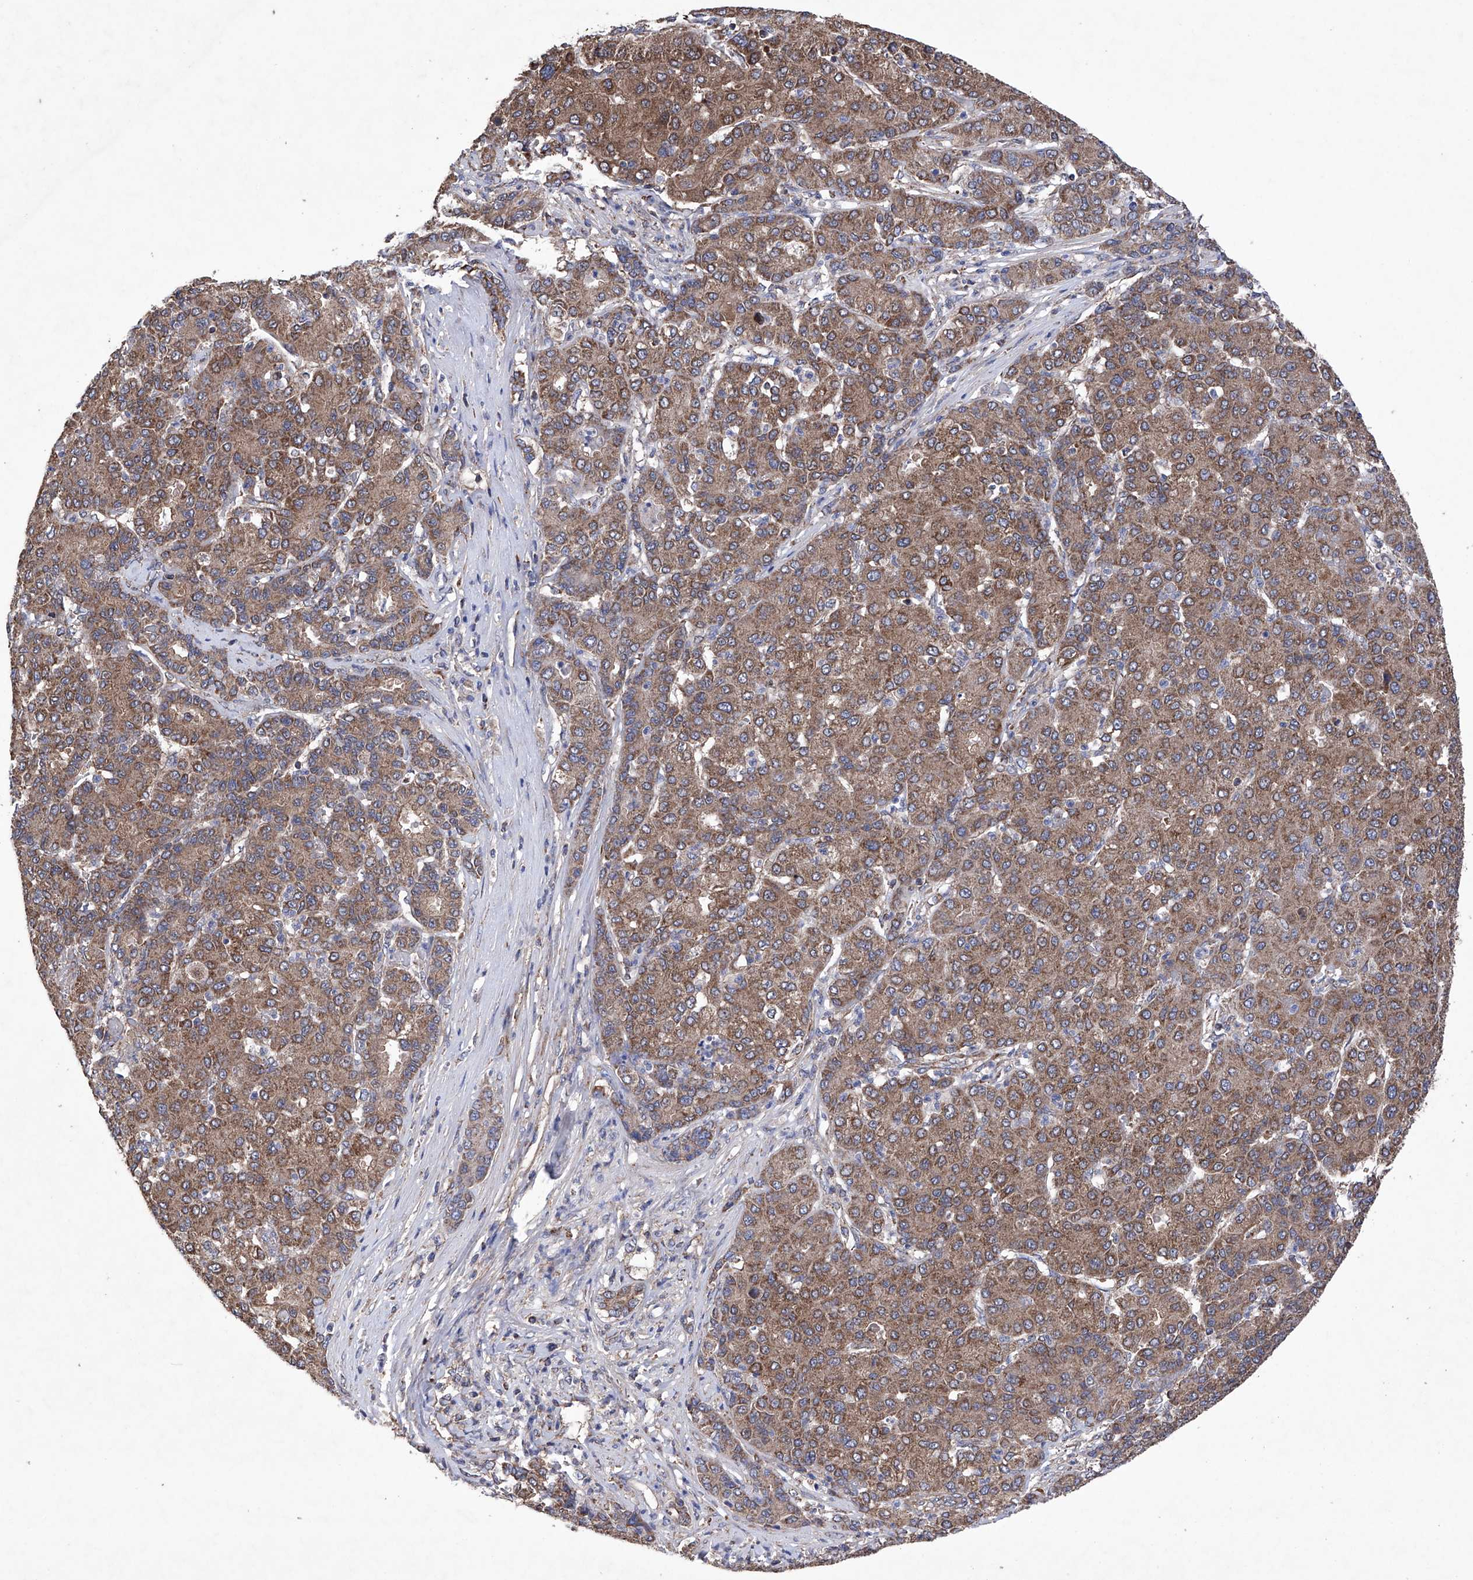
{"staining": {"intensity": "moderate", "quantity": ">75%", "location": "cytoplasmic/membranous"}, "tissue": "liver cancer", "cell_type": "Tumor cells", "image_type": "cancer", "snomed": [{"axis": "morphology", "description": "Carcinoma, Hepatocellular, NOS"}, {"axis": "topography", "description": "Liver"}], "caption": "Immunohistochemistry of hepatocellular carcinoma (liver) shows medium levels of moderate cytoplasmic/membranous positivity in about >75% of tumor cells.", "gene": "EFCAB2", "patient": {"sex": "male", "age": 65}}